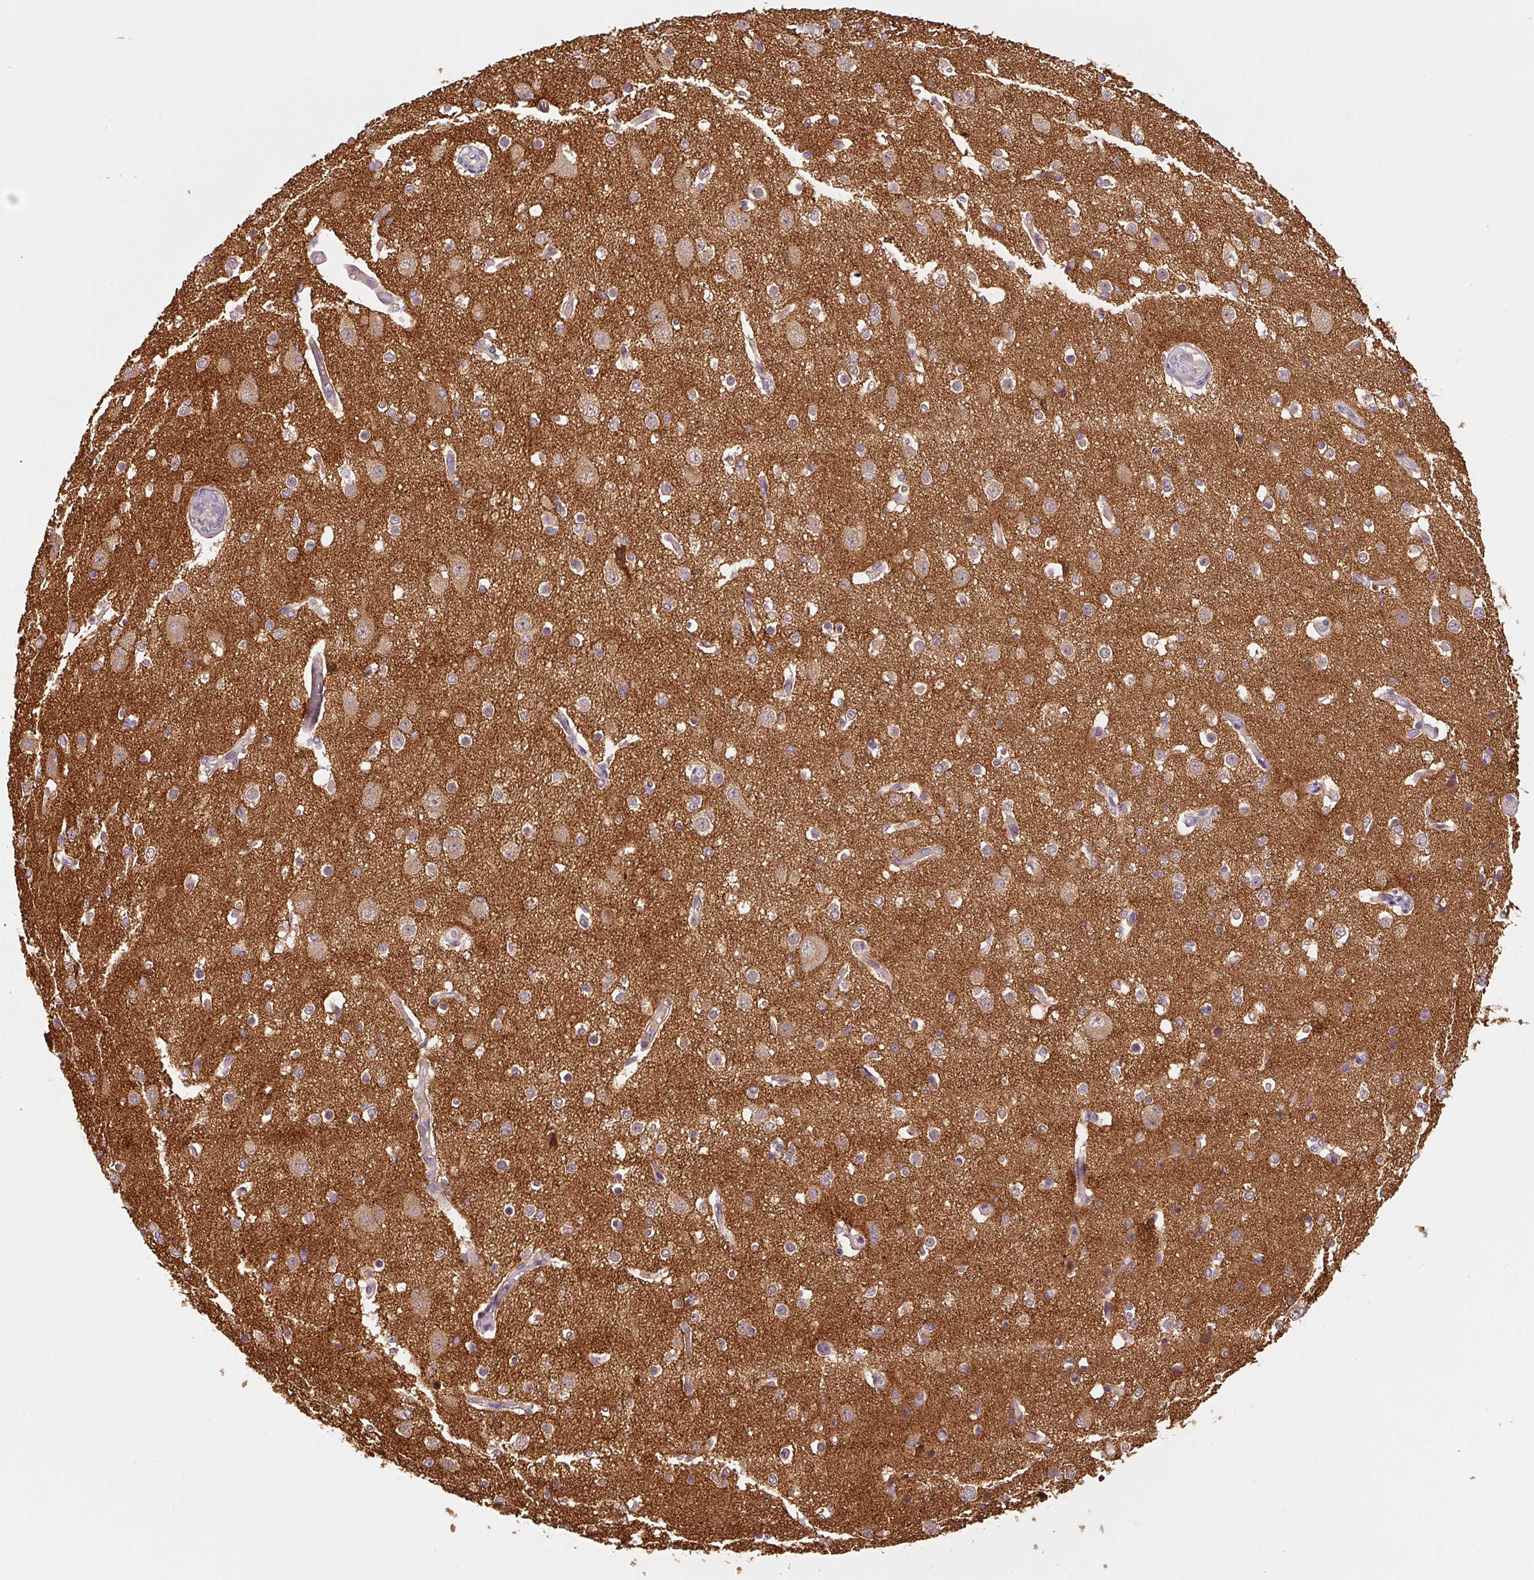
{"staining": {"intensity": "negative", "quantity": "none", "location": "none"}, "tissue": "cerebral cortex", "cell_type": "Endothelial cells", "image_type": "normal", "snomed": [{"axis": "morphology", "description": "Normal tissue, NOS"}, {"axis": "morphology", "description": "Inflammation, NOS"}, {"axis": "topography", "description": "Cerebral cortex"}], "caption": "This image is of normal cerebral cortex stained with immunohistochemistry to label a protein in brown with the nuclei are counter-stained blue. There is no staining in endothelial cells.", "gene": "PRKAA2", "patient": {"sex": "male", "age": 6}}